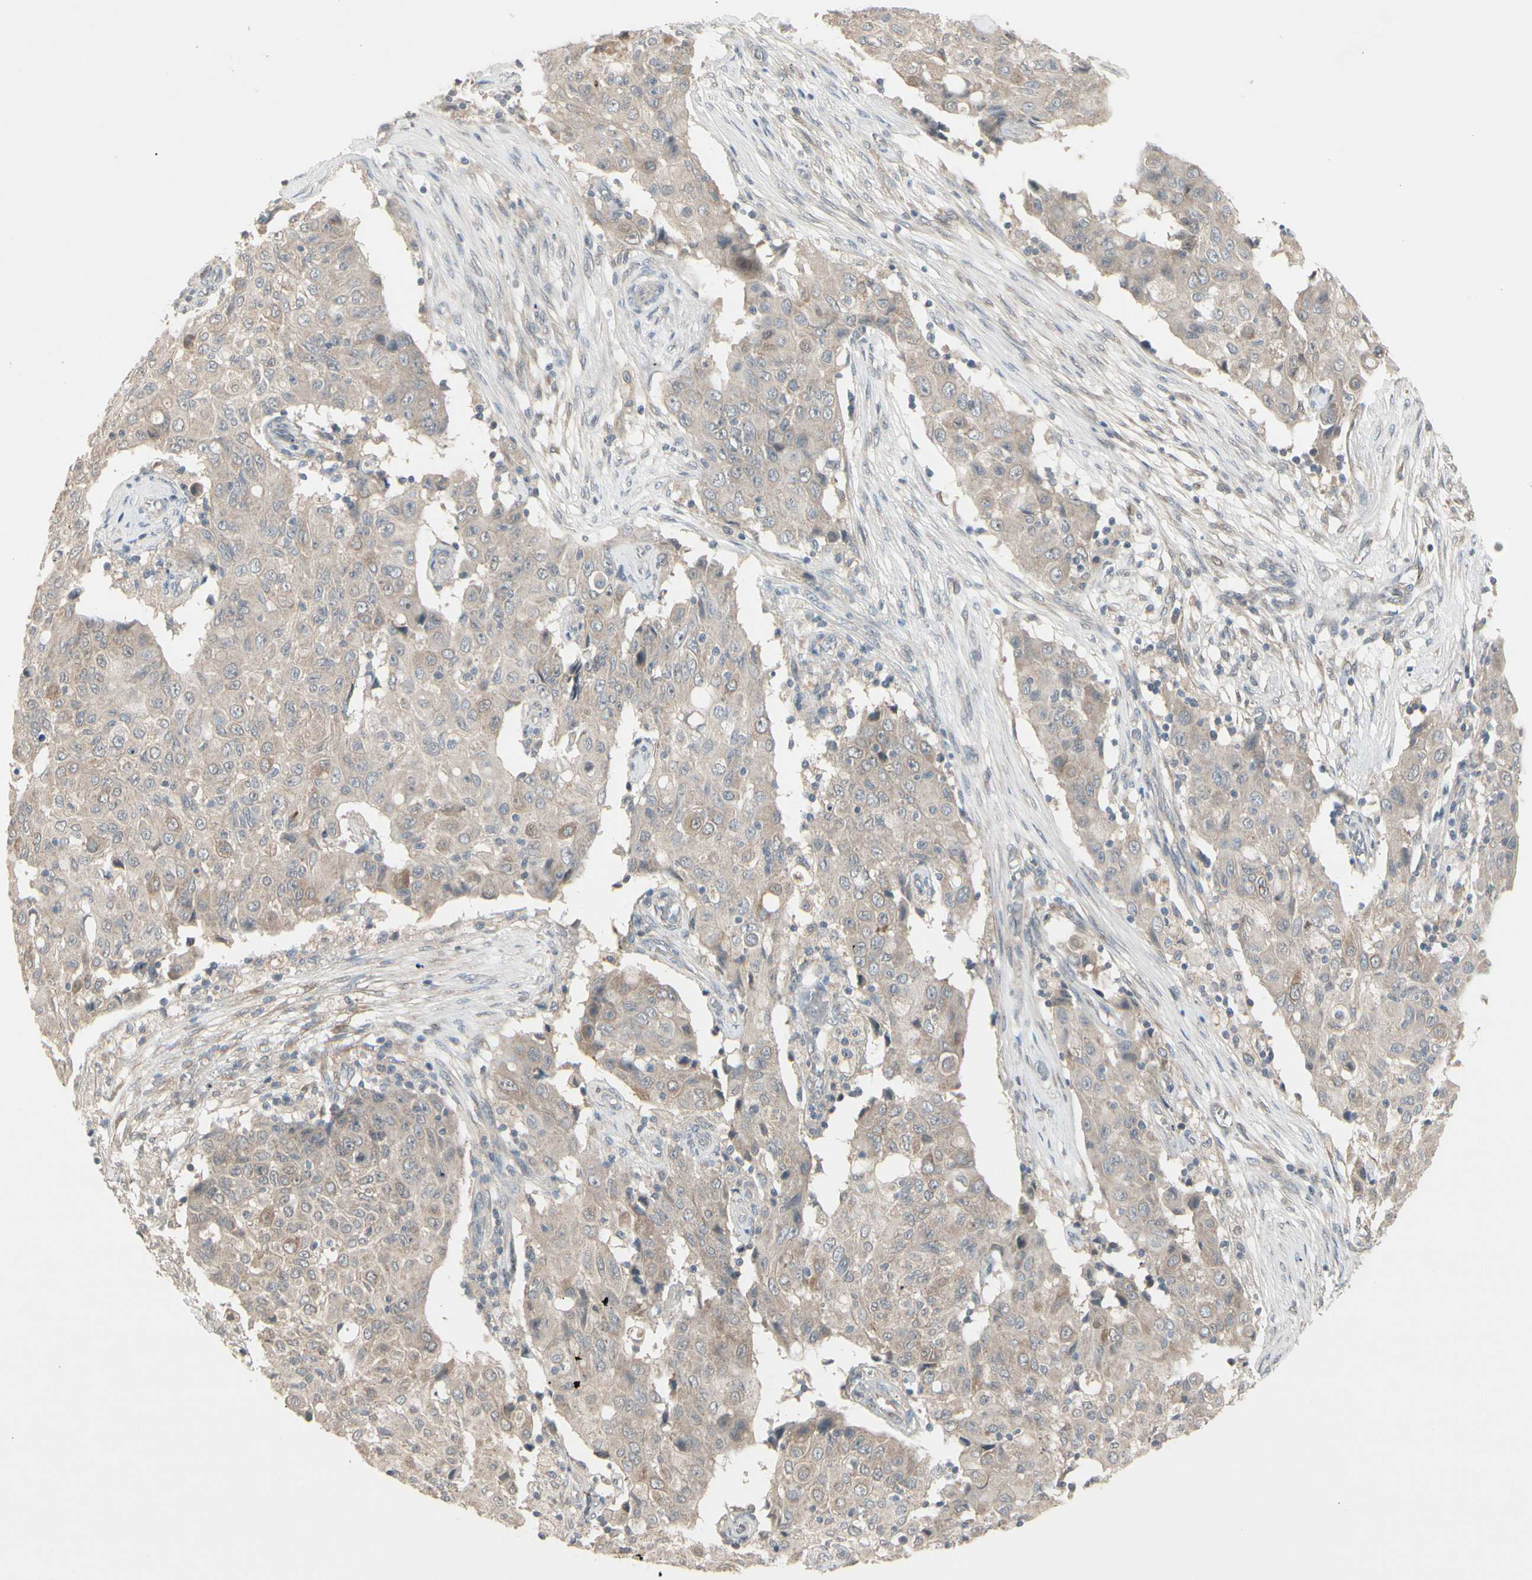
{"staining": {"intensity": "weak", "quantity": "<25%", "location": "cytoplasmic/membranous"}, "tissue": "ovarian cancer", "cell_type": "Tumor cells", "image_type": "cancer", "snomed": [{"axis": "morphology", "description": "Carcinoma, endometroid"}, {"axis": "topography", "description": "Ovary"}], "caption": "Endometroid carcinoma (ovarian) was stained to show a protein in brown. There is no significant positivity in tumor cells.", "gene": "FHDC1", "patient": {"sex": "female", "age": 42}}